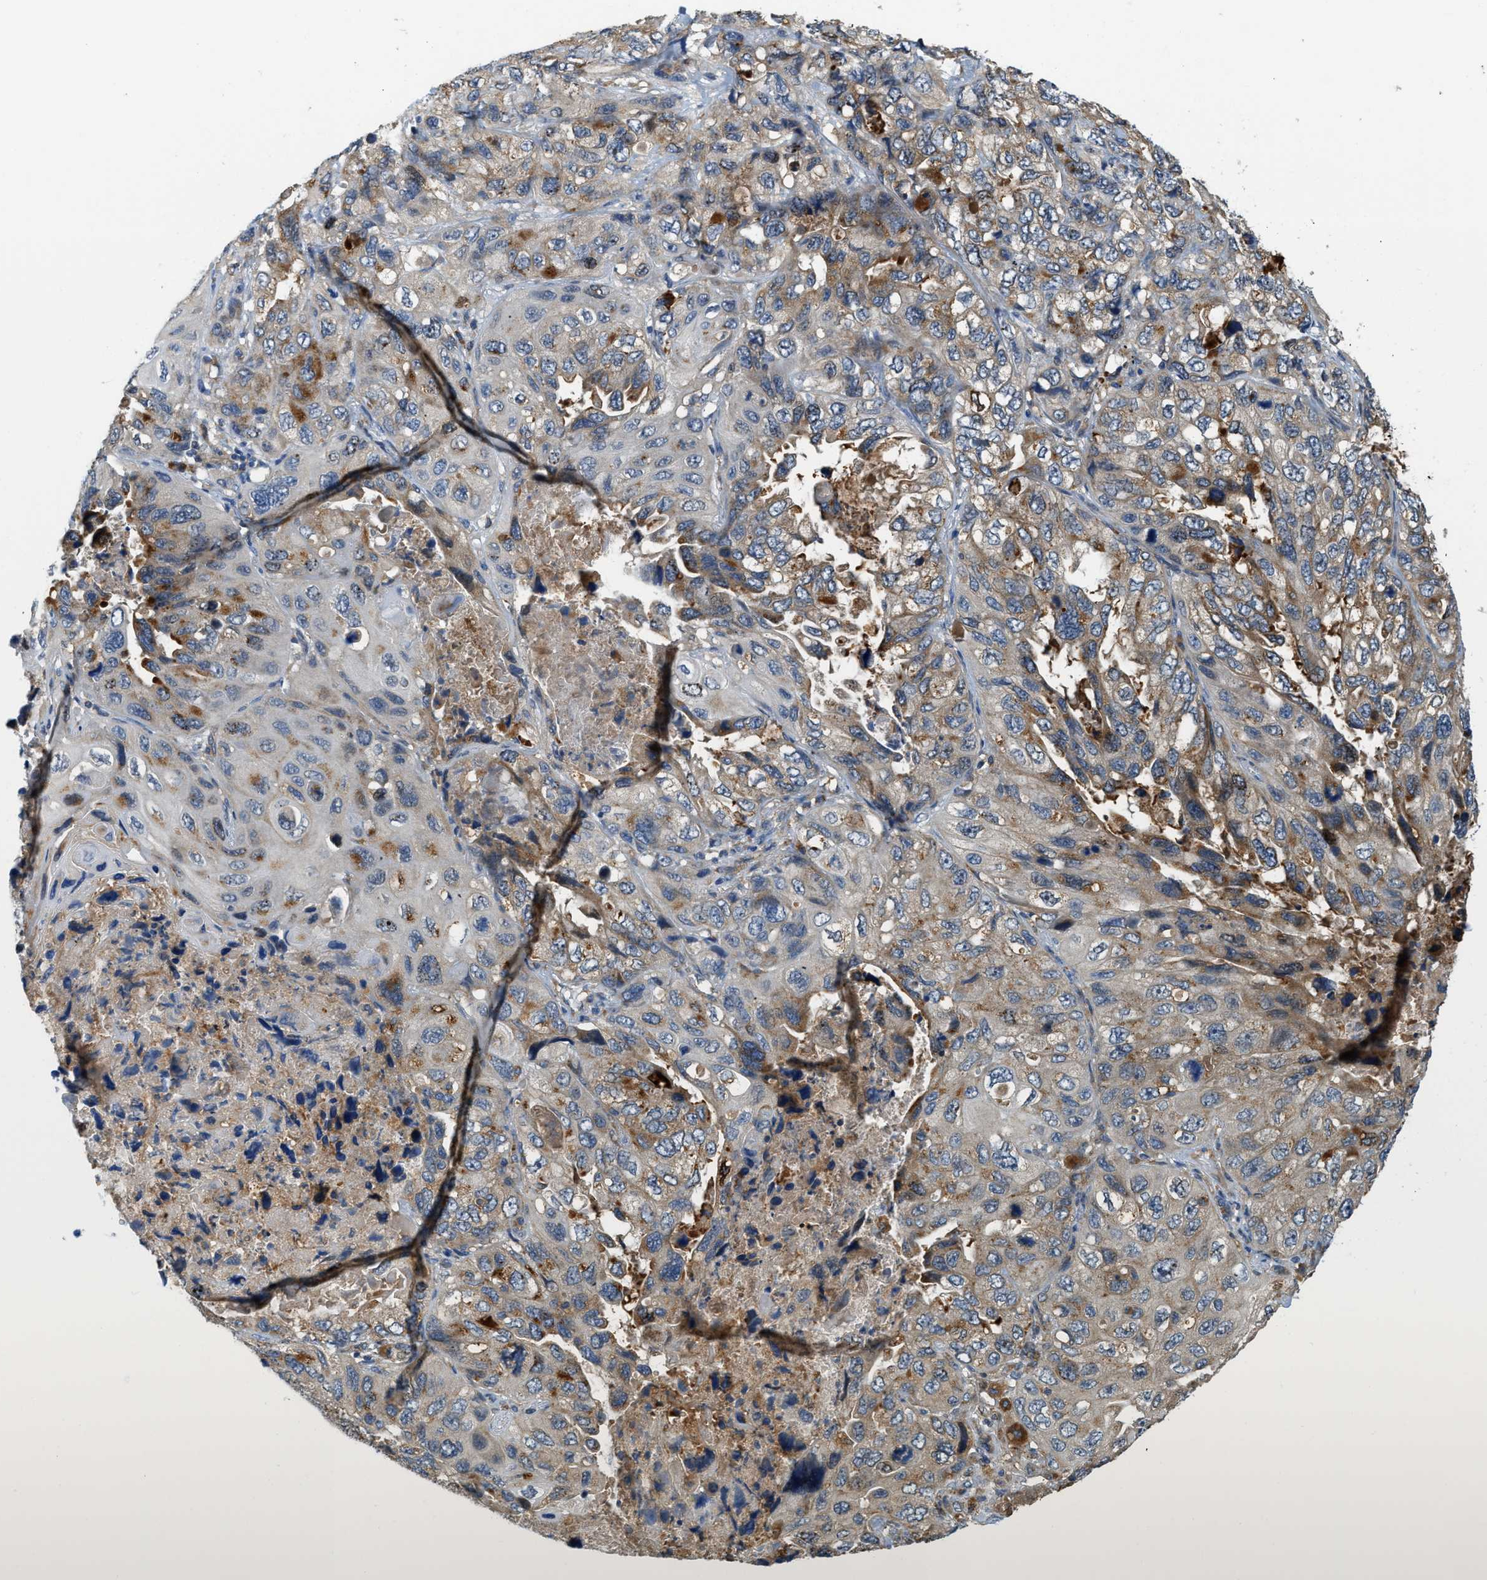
{"staining": {"intensity": "moderate", "quantity": "25%-75%", "location": "cytoplasmic/membranous"}, "tissue": "lung cancer", "cell_type": "Tumor cells", "image_type": "cancer", "snomed": [{"axis": "morphology", "description": "Squamous cell carcinoma, NOS"}, {"axis": "topography", "description": "Lung"}], "caption": "About 25%-75% of tumor cells in lung cancer (squamous cell carcinoma) display moderate cytoplasmic/membranous protein staining as visualized by brown immunohistochemical staining.", "gene": "STARD3NL", "patient": {"sex": "female", "age": 73}}